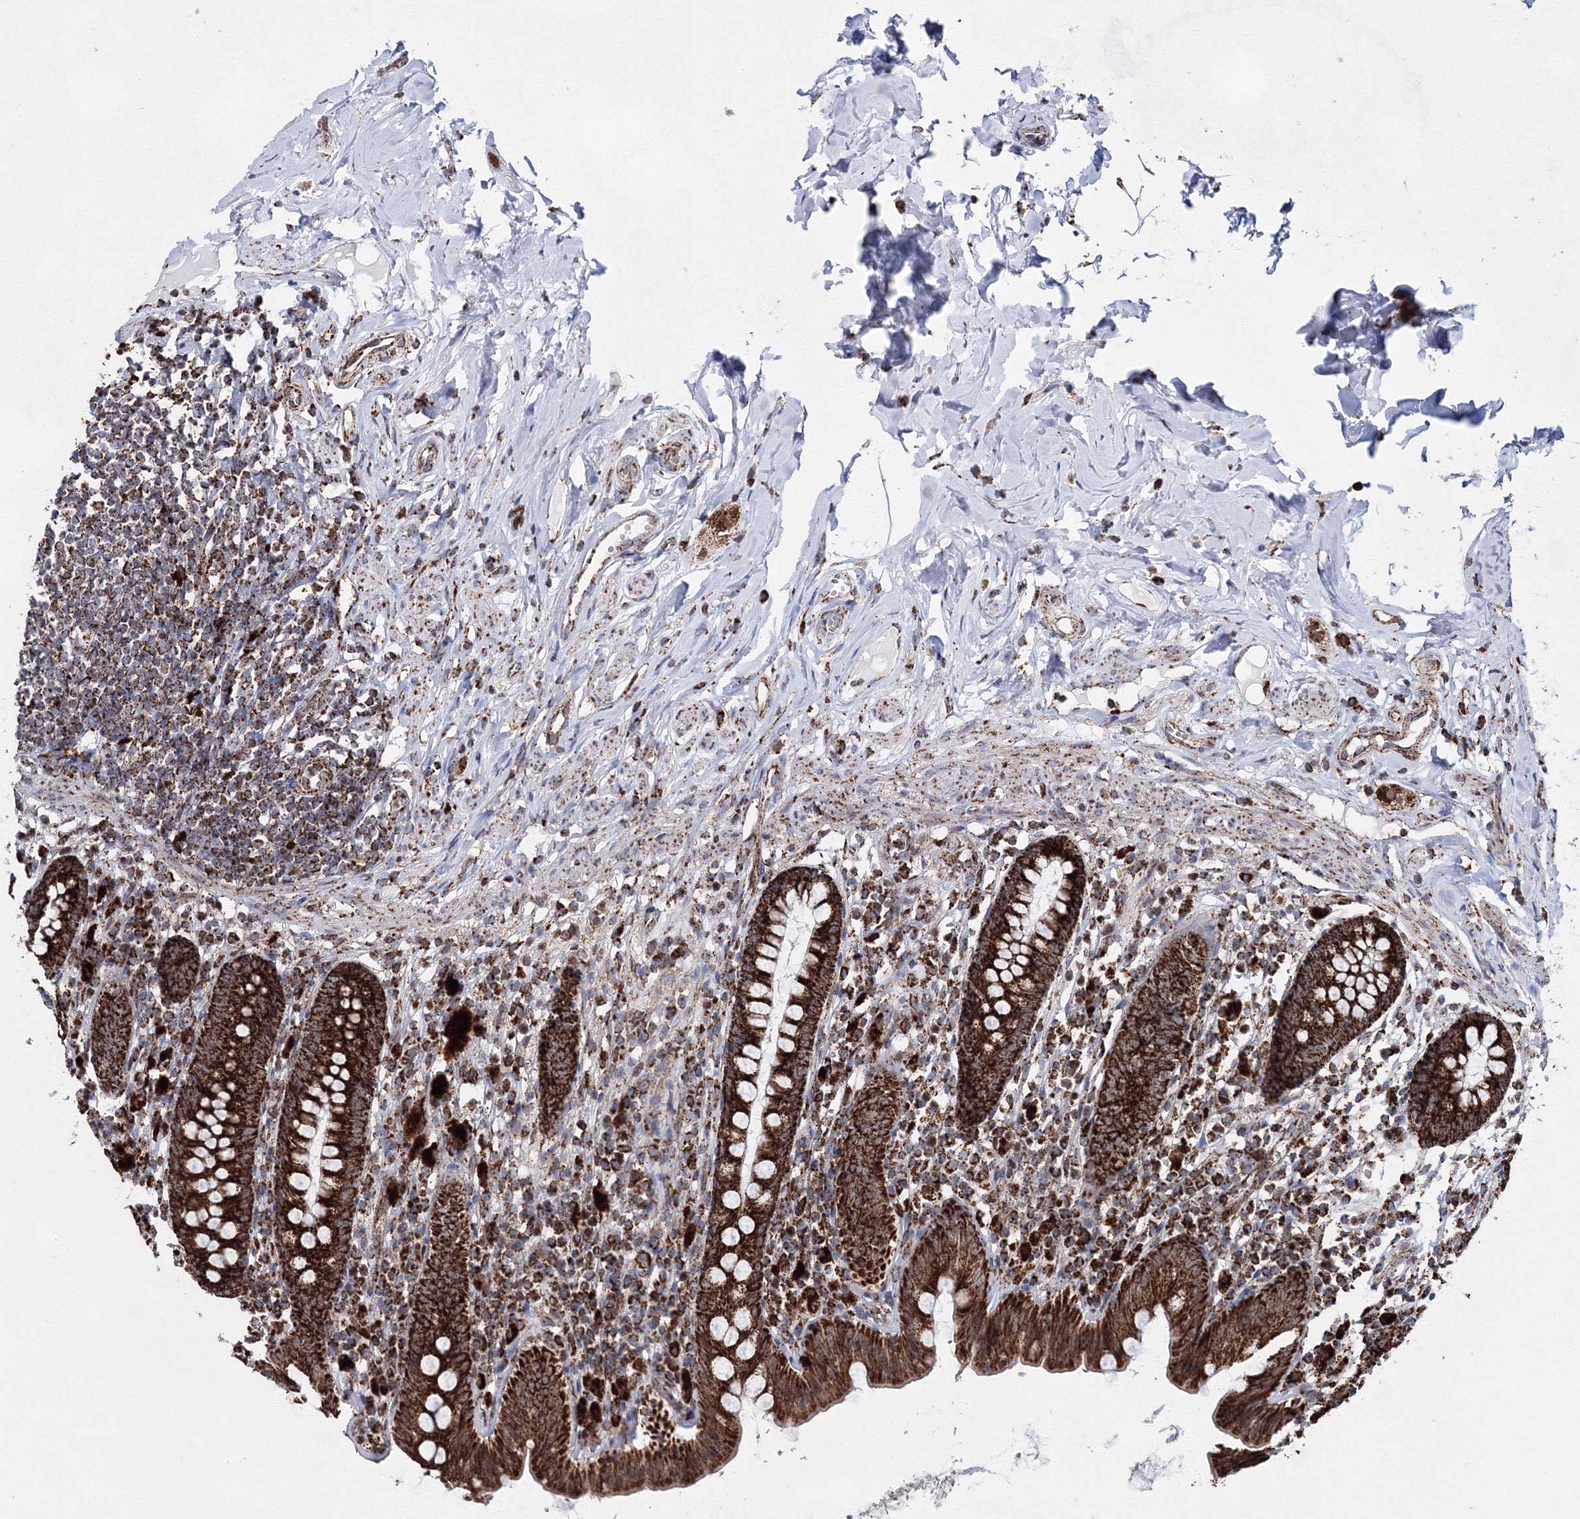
{"staining": {"intensity": "strong", "quantity": ">75%", "location": "cytoplasmic/membranous"}, "tissue": "appendix", "cell_type": "Glandular cells", "image_type": "normal", "snomed": [{"axis": "morphology", "description": "Normal tissue, NOS"}, {"axis": "topography", "description": "Appendix"}], "caption": "Appendix stained for a protein (brown) reveals strong cytoplasmic/membranous positive positivity in approximately >75% of glandular cells.", "gene": "HADHB", "patient": {"sex": "male", "age": 52}}